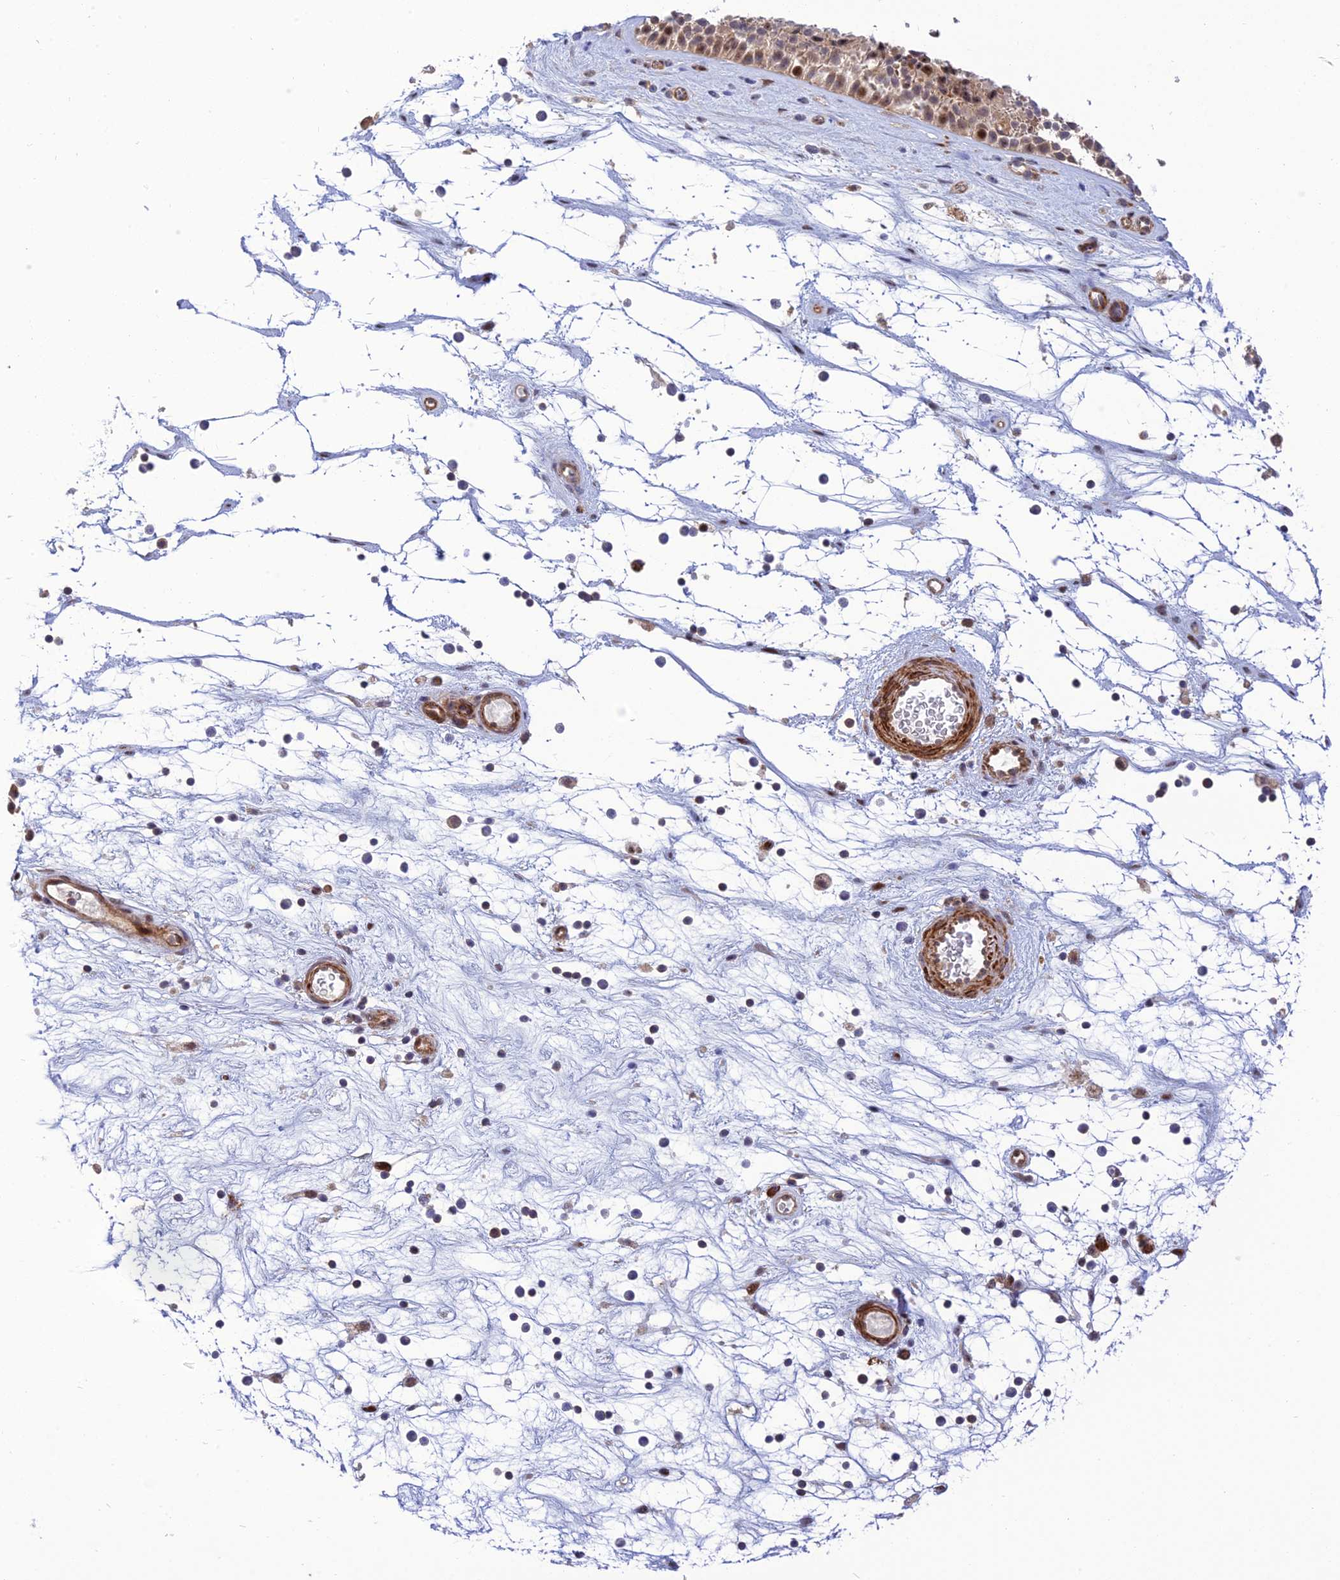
{"staining": {"intensity": "moderate", "quantity": ">75%", "location": "cytoplasmic/membranous,nuclear"}, "tissue": "nasopharynx", "cell_type": "Respiratory epithelial cells", "image_type": "normal", "snomed": [{"axis": "morphology", "description": "Normal tissue, NOS"}, {"axis": "topography", "description": "Nasopharynx"}], "caption": "Protein expression analysis of unremarkable nasopharynx displays moderate cytoplasmic/membranous,nuclear expression in approximately >75% of respiratory epithelial cells. Immunohistochemistry stains the protein of interest in brown and the nuclei are stained blue.", "gene": "ZNF584", "patient": {"sex": "male", "age": 64}}